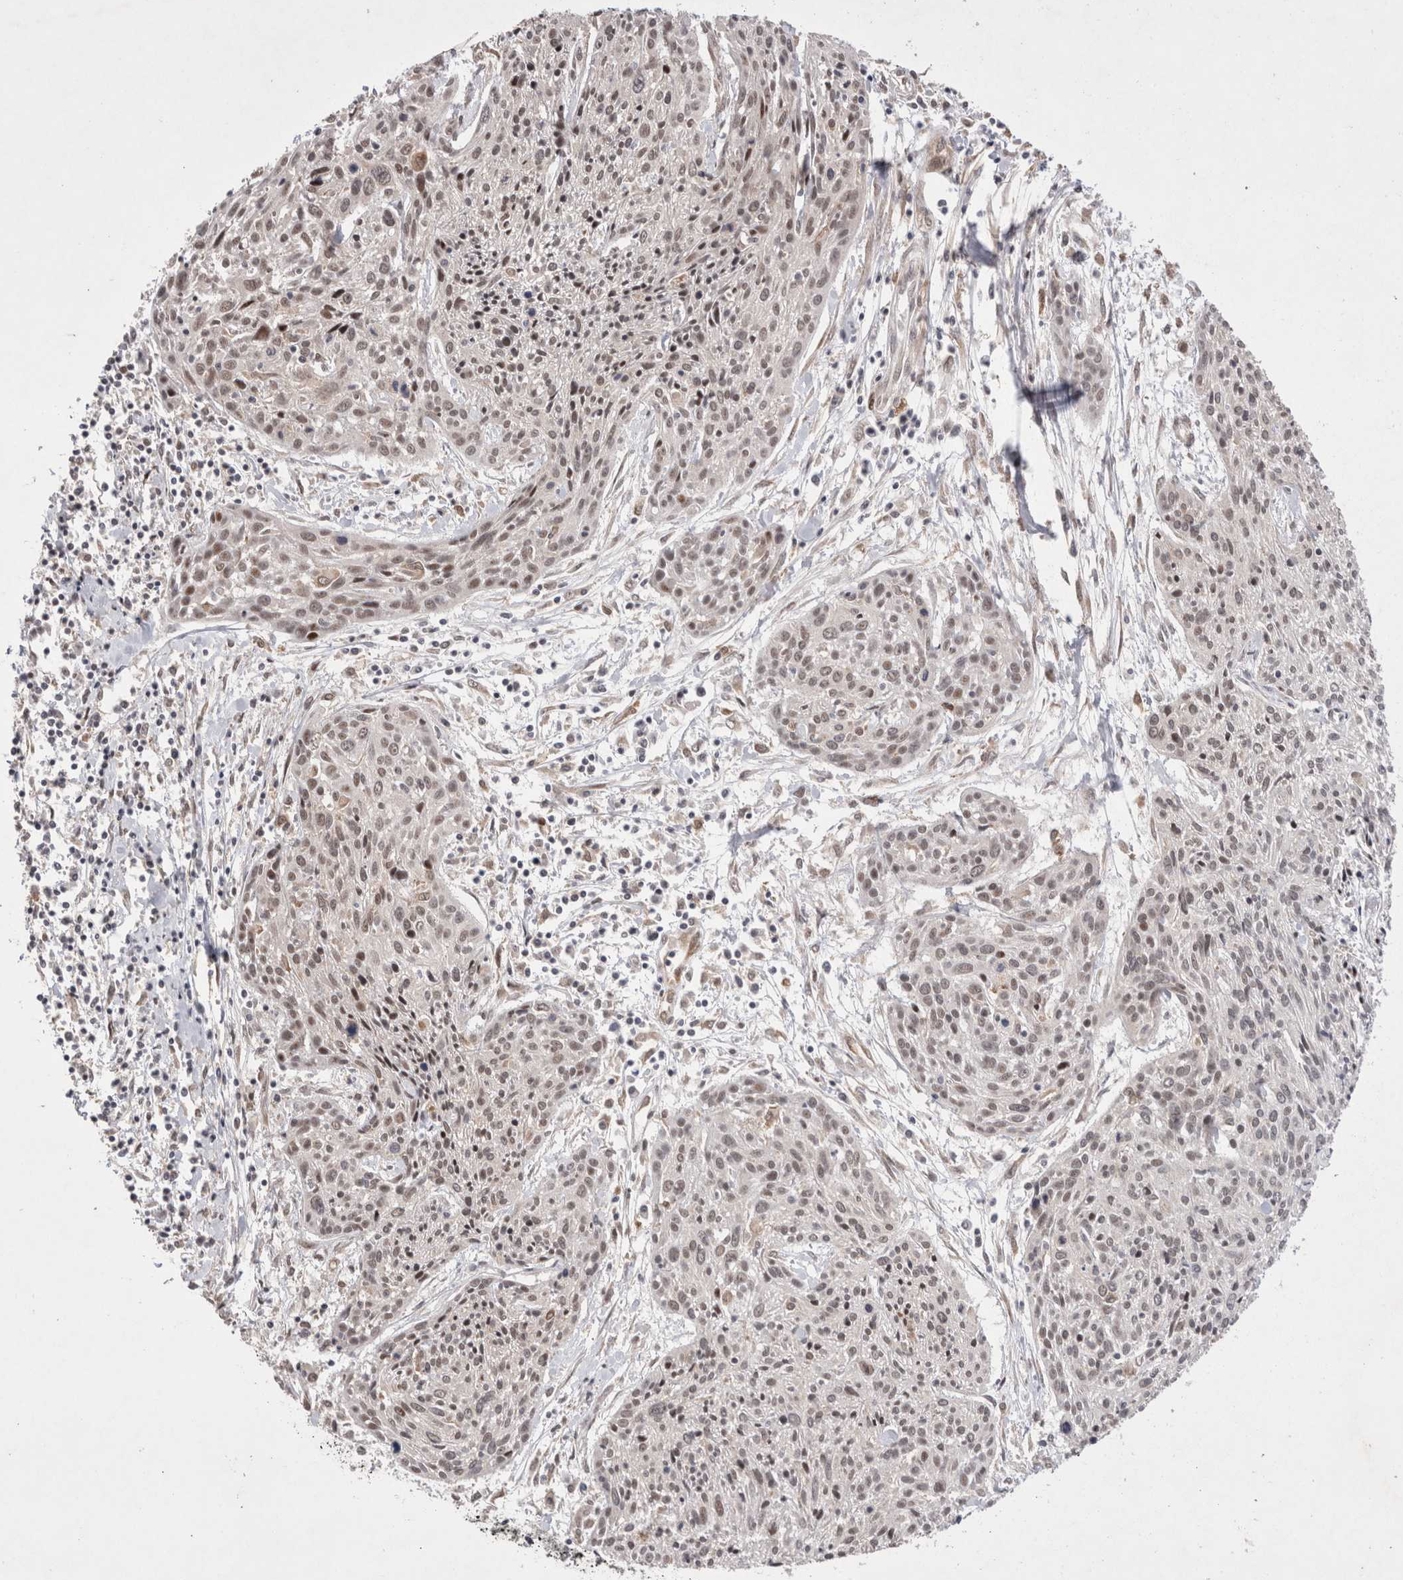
{"staining": {"intensity": "weak", "quantity": ">75%", "location": "nuclear"}, "tissue": "cervical cancer", "cell_type": "Tumor cells", "image_type": "cancer", "snomed": [{"axis": "morphology", "description": "Squamous cell carcinoma, NOS"}, {"axis": "topography", "description": "Cervix"}], "caption": "The image exhibits staining of cervical cancer (squamous cell carcinoma), revealing weak nuclear protein positivity (brown color) within tumor cells.", "gene": "GIMAP6", "patient": {"sex": "female", "age": 51}}